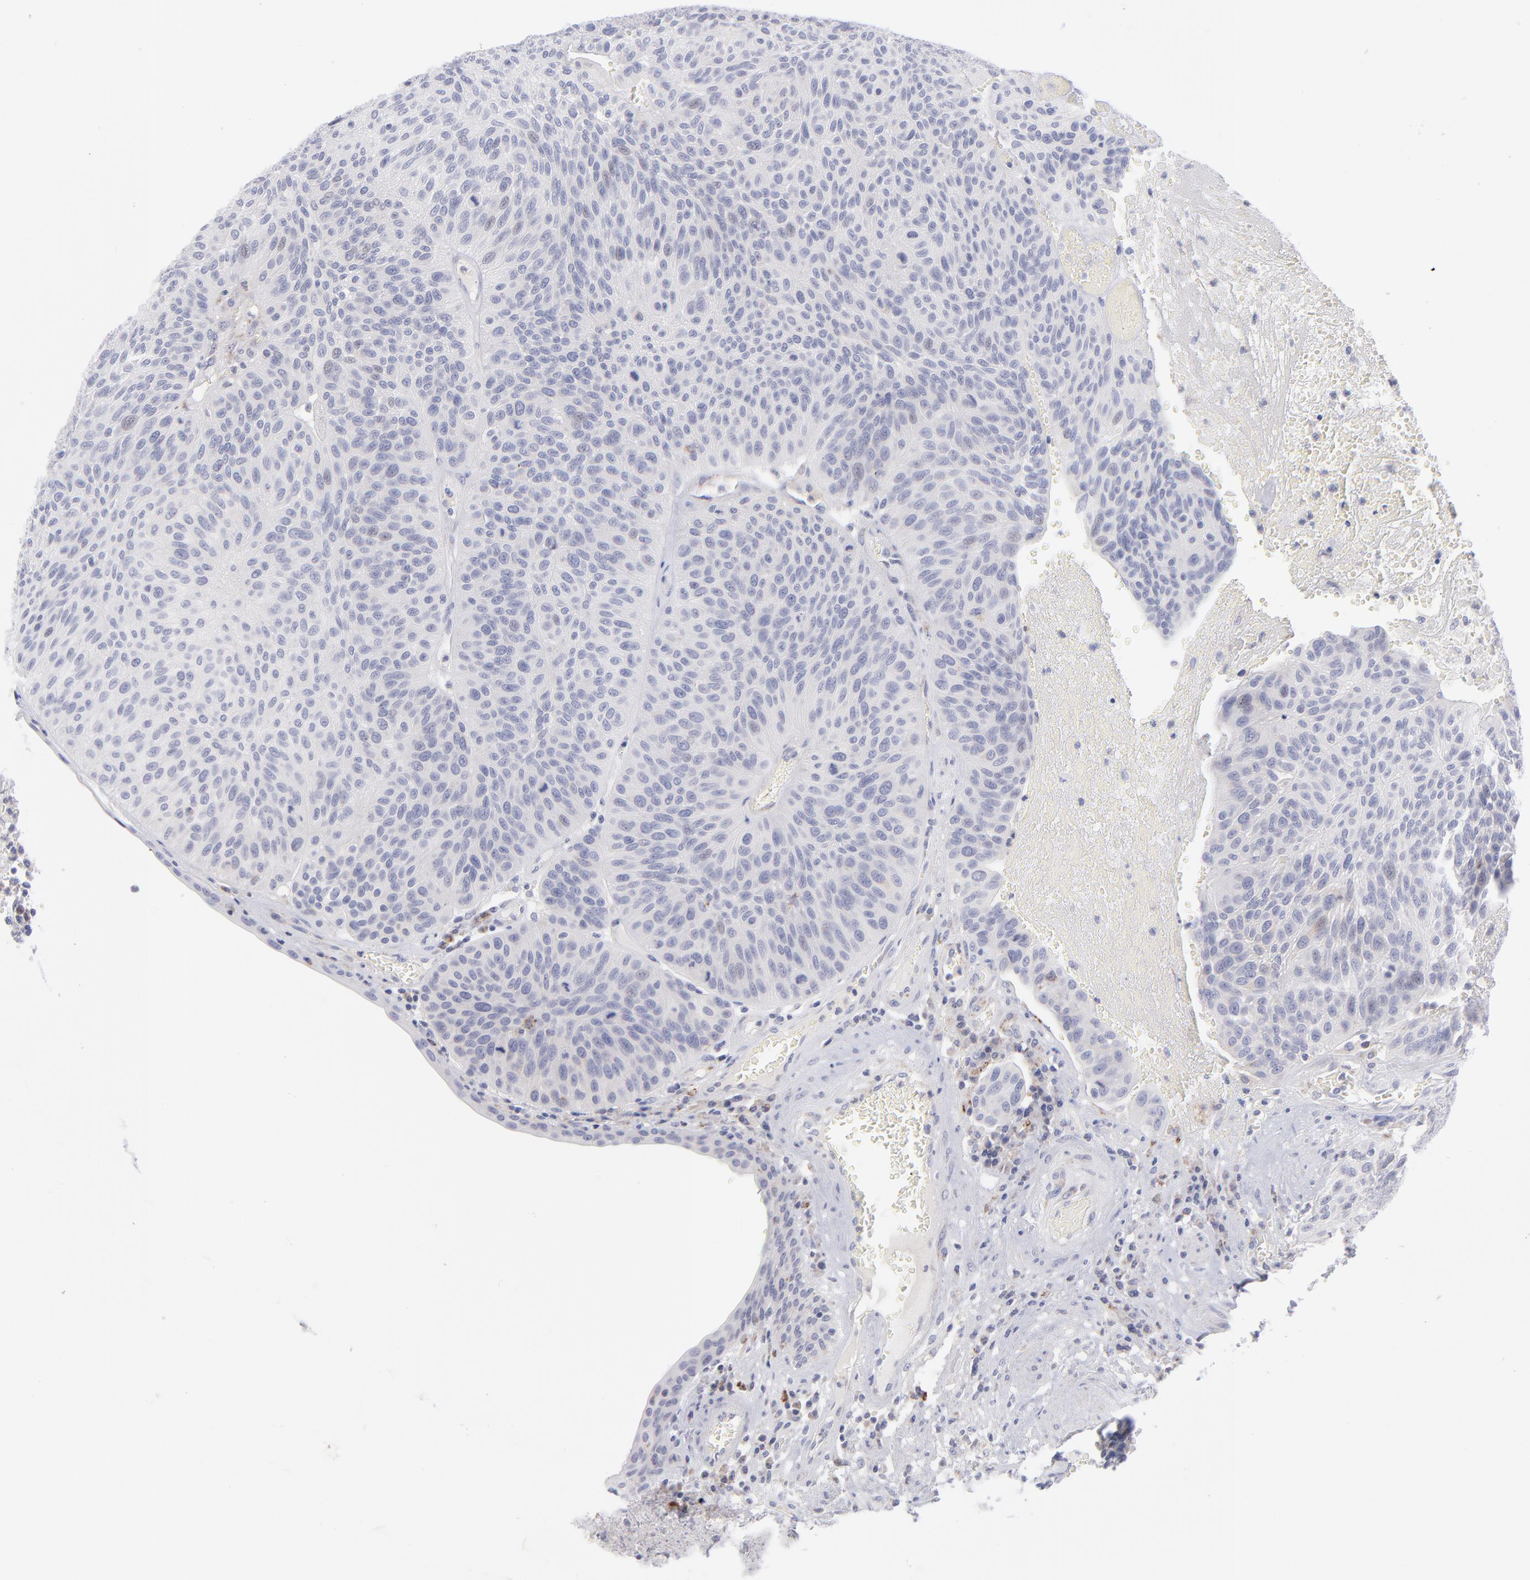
{"staining": {"intensity": "negative", "quantity": "none", "location": "none"}, "tissue": "urothelial cancer", "cell_type": "Tumor cells", "image_type": "cancer", "snomed": [{"axis": "morphology", "description": "Urothelial carcinoma, High grade"}, {"axis": "topography", "description": "Urinary bladder"}], "caption": "Immunohistochemistry (IHC) photomicrograph of urothelial cancer stained for a protein (brown), which shows no staining in tumor cells.", "gene": "MTHFD2", "patient": {"sex": "male", "age": 66}}